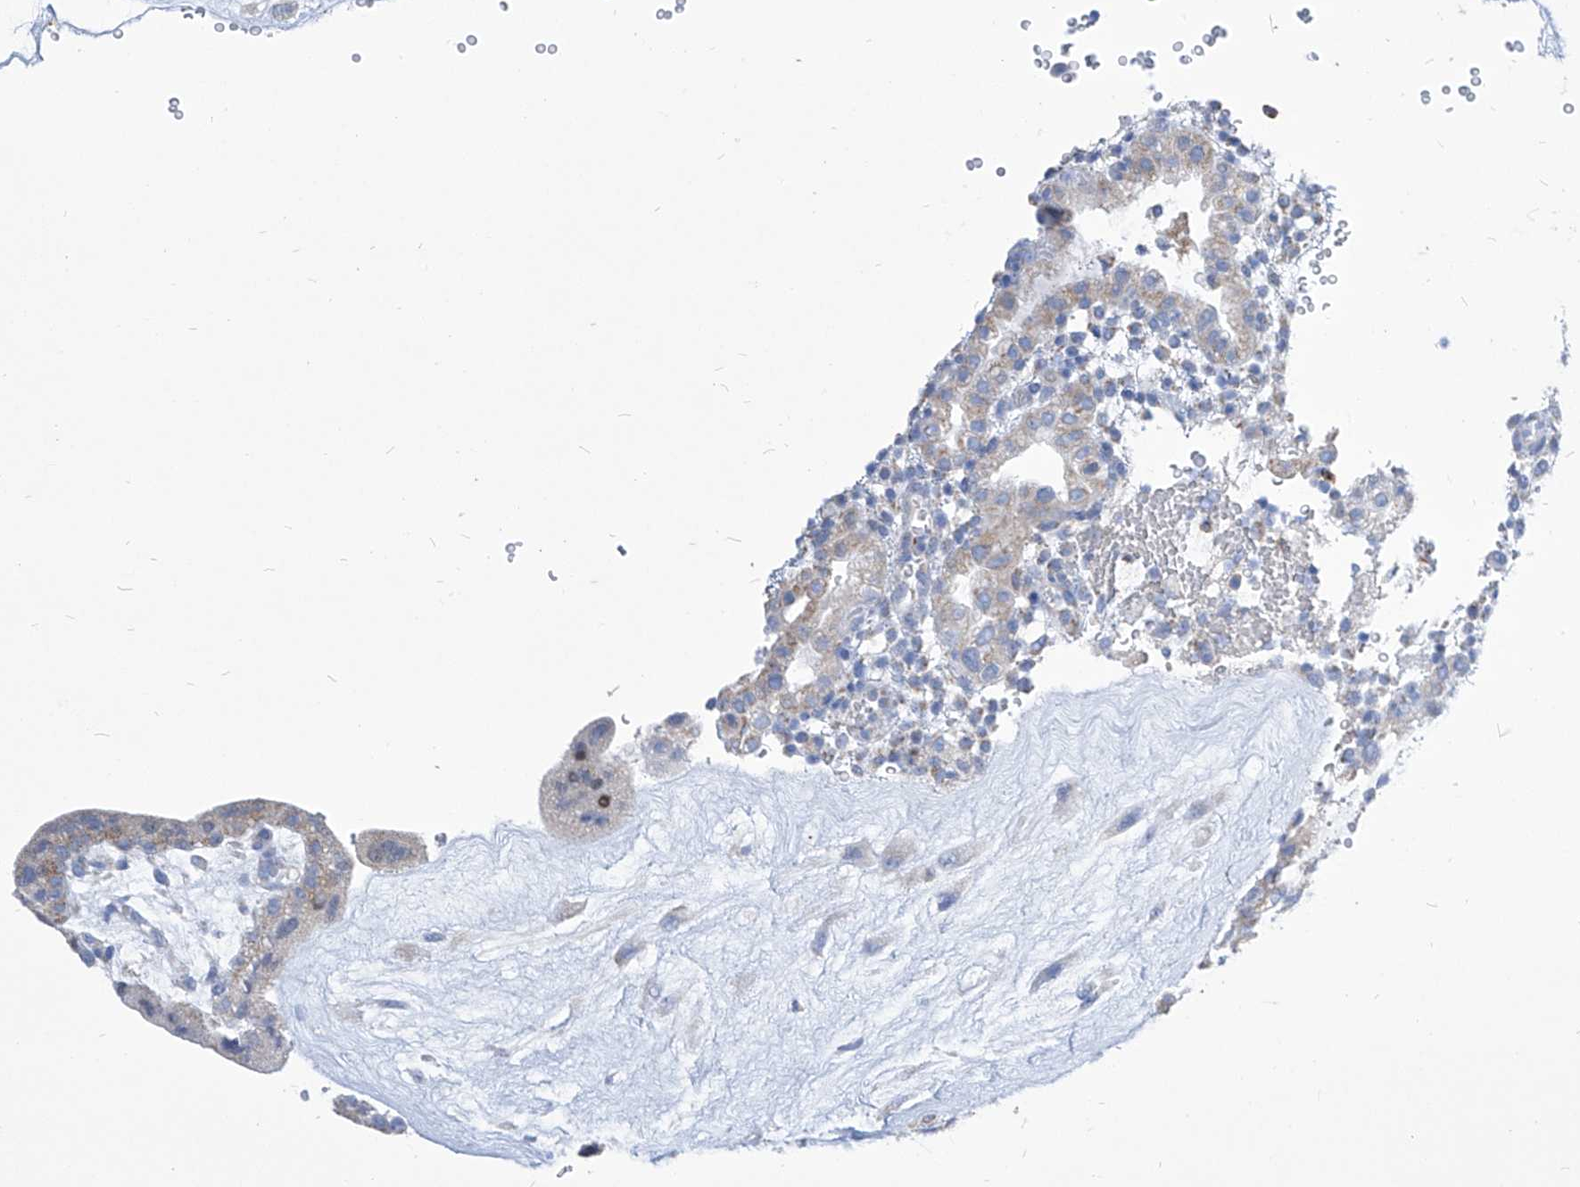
{"staining": {"intensity": "negative", "quantity": "none", "location": "none"}, "tissue": "placenta", "cell_type": "Decidual cells", "image_type": "normal", "snomed": [{"axis": "morphology", "description": "Normal tissue, NOS"}, {"axis": "topography", "description": "Placenta"}], "caption": "Immunohistochemistry (IHC) photomicrograph of unremarkable placenta: placenta stained with DAB reveals no significant protein staining in decidual cells. (DAB immunohistochemistry (IHC), high magnification).", "gene": "COQ3", "patient": {"sex": "female", "age": 18}}